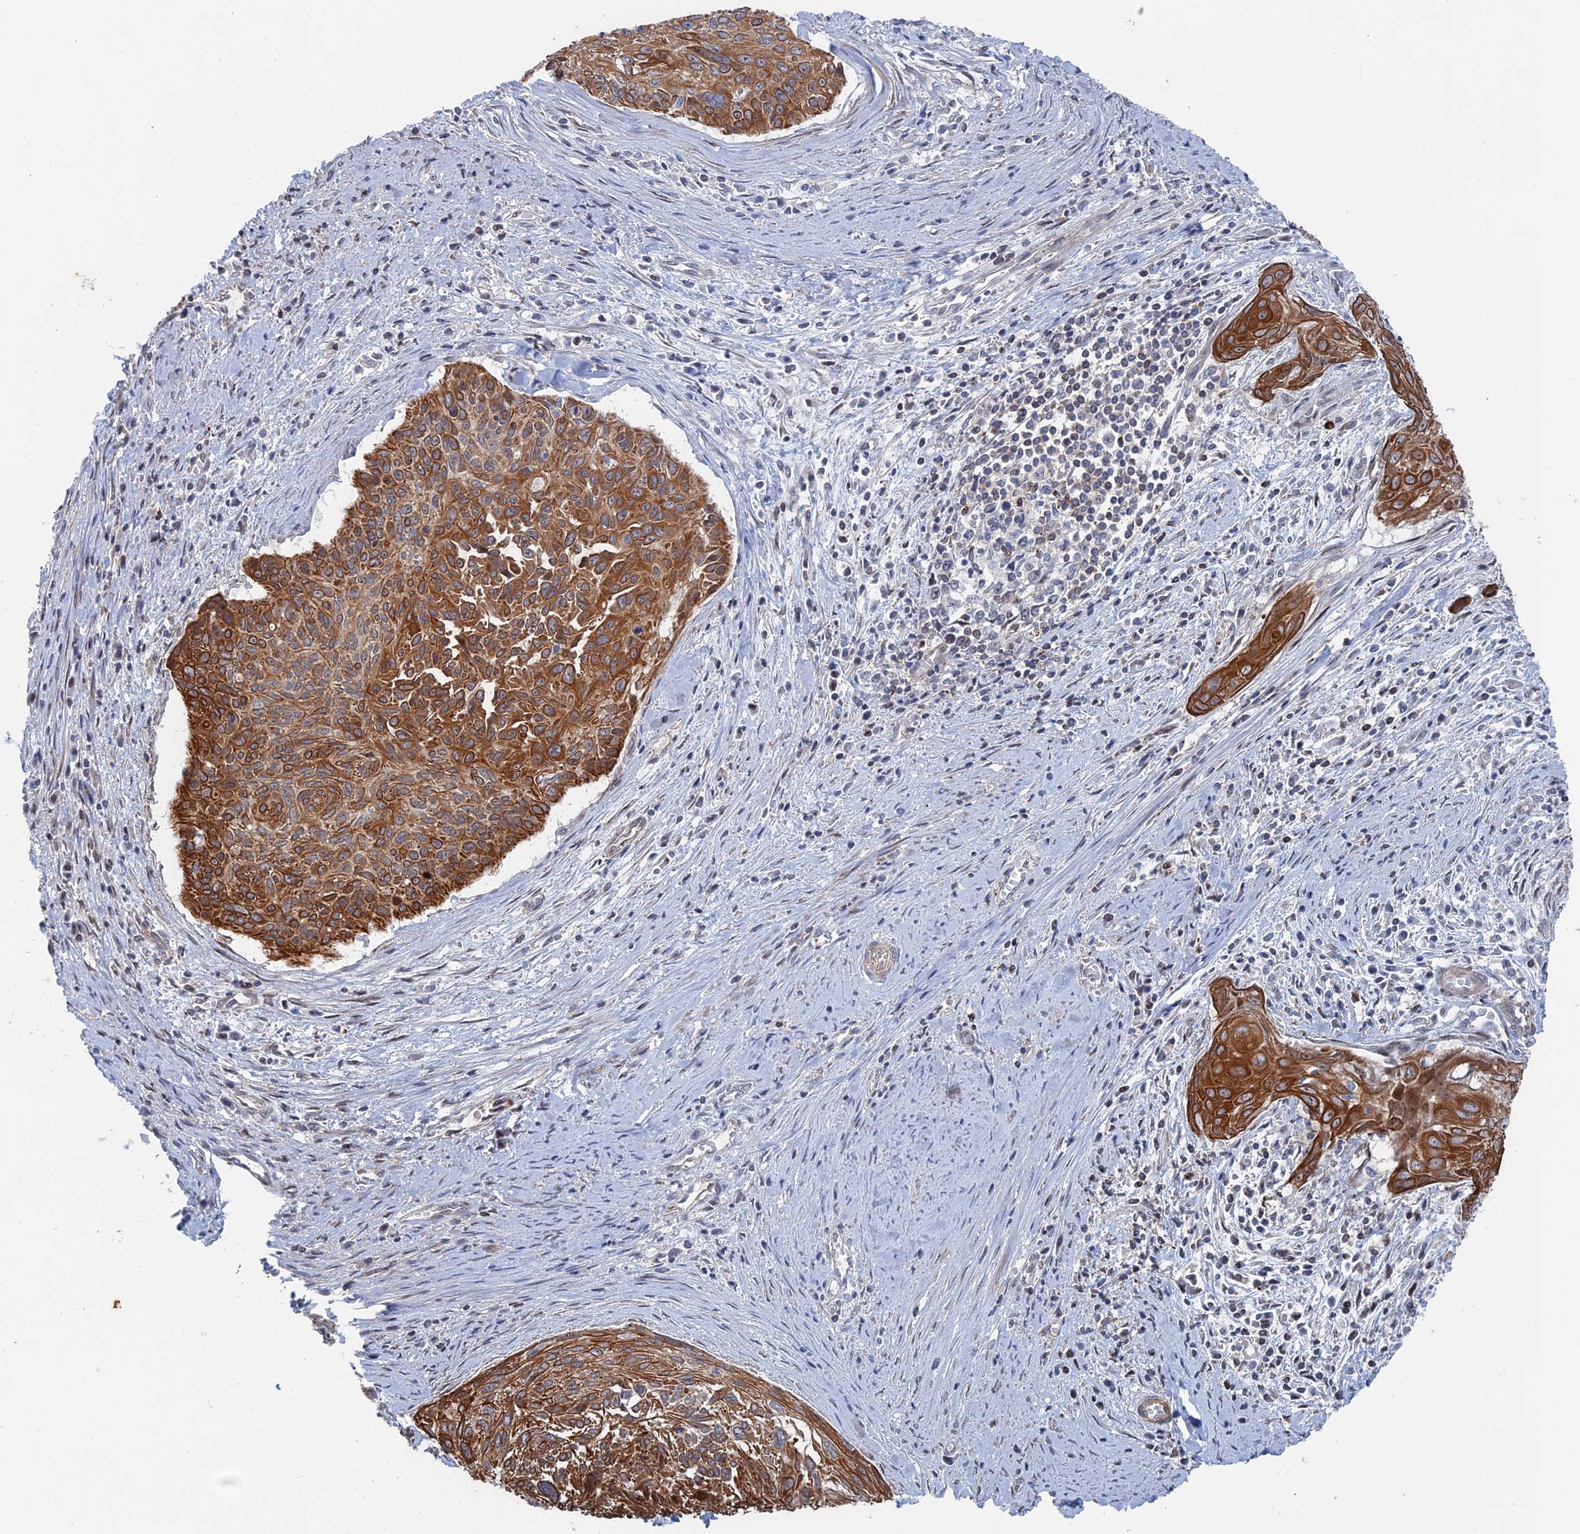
{"staining": {"intensity": "moderate", "quantity": ">75%", "location": "cytoplasmic/membranous"}, "tissue": "cervical cancer", "cell_type": "Tumor cells", "image_type": "cancer", "snomed": [{"axis": "morphology", "description": "Squamous cell carcinoma, NOS"}, {"axis": "topography", "description": "Cervix"}], "caption": "There is medium levels of moderate cytoplasmic/membranous staining in tumor cells of cervical cancer (squamous cell carcinoma), as demonstrated by immunohistochemical staining (brown color).", "gene": "IL7", "patient": {"sex": "female", "age": 55}}